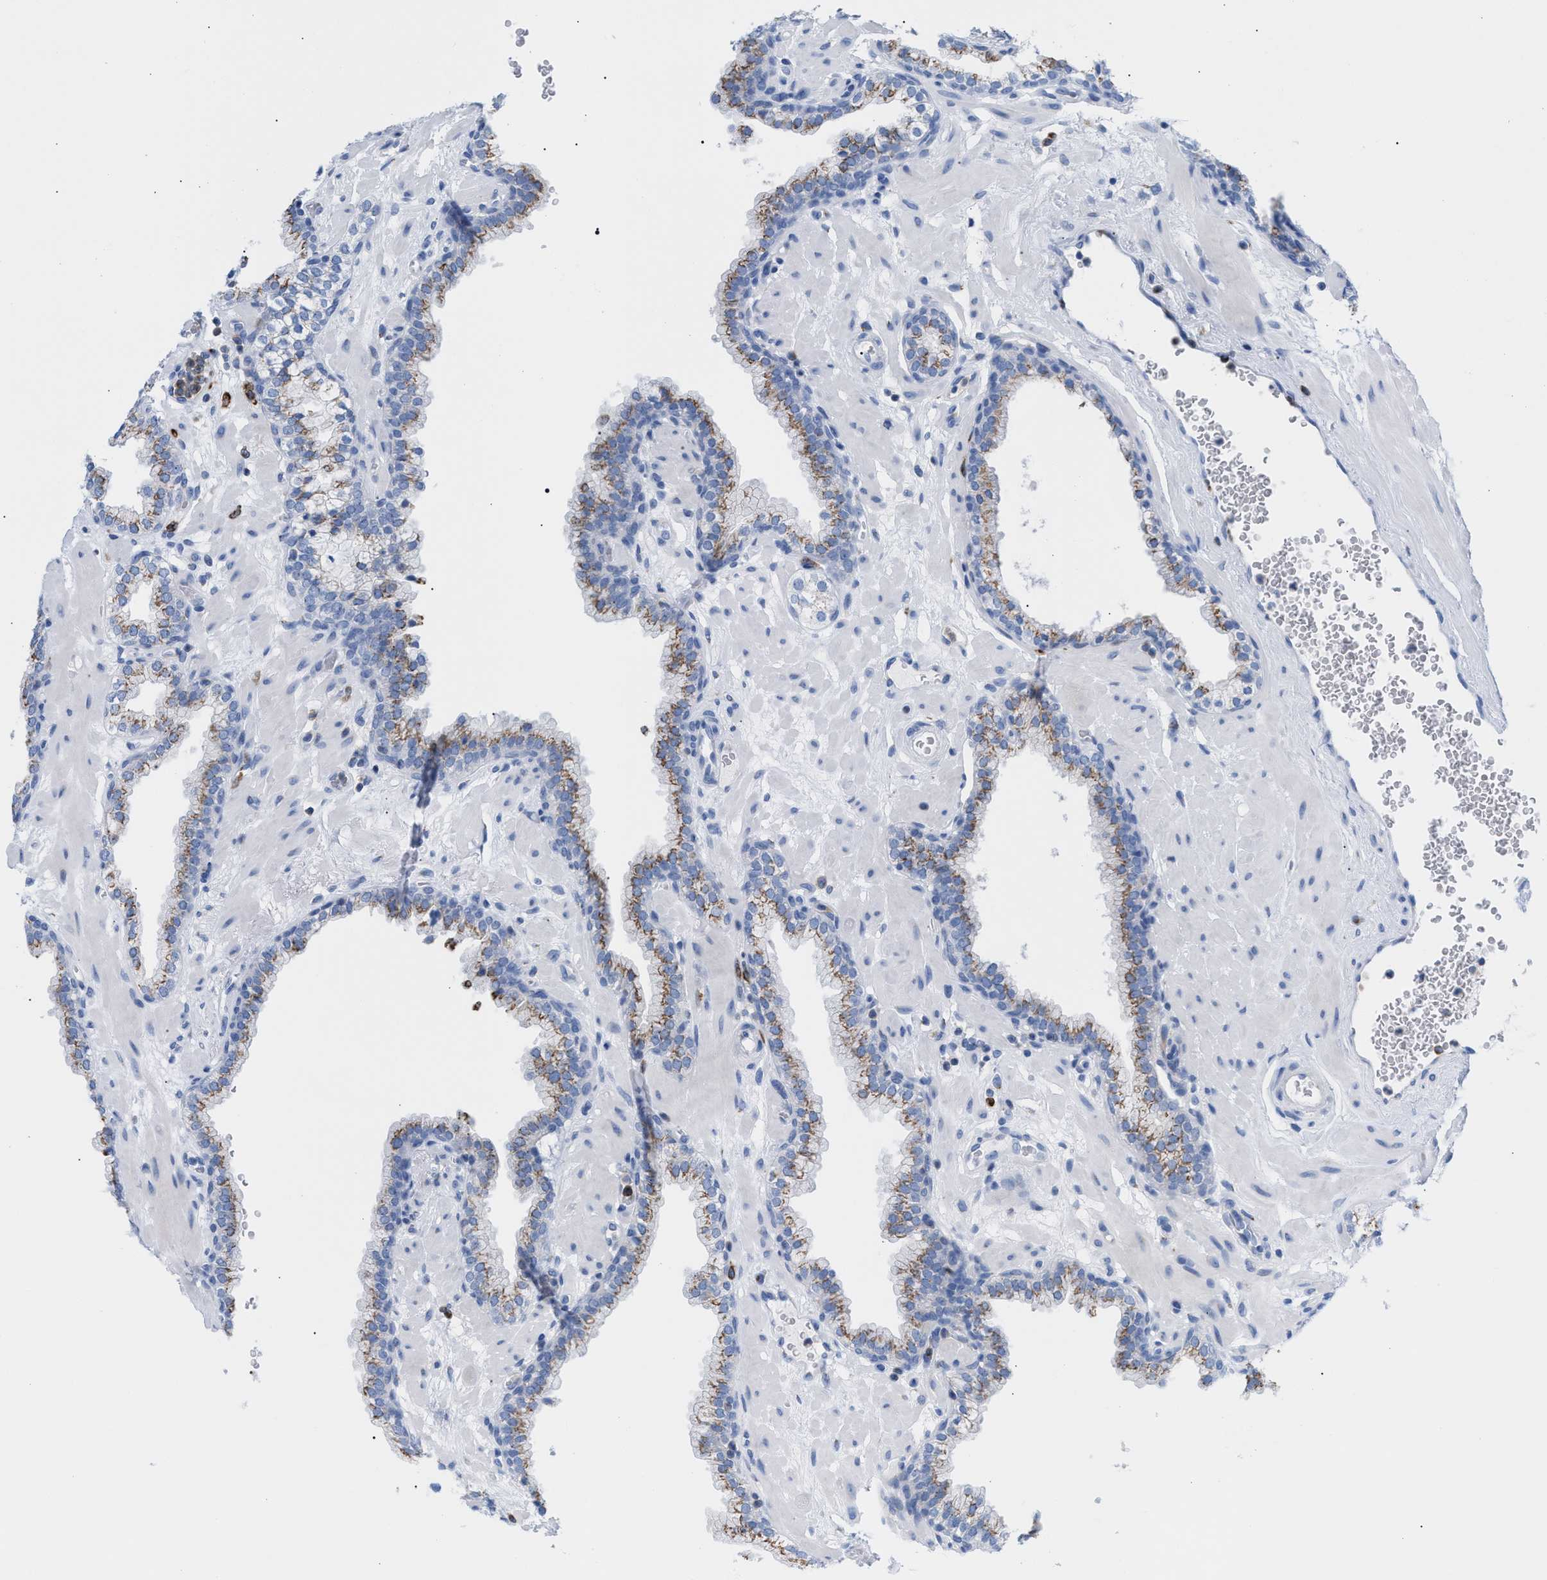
{"staining": {"intensity": "moderate", "quantity": "25%-75%", "location": "cytoplasmic/membranous"}, "tissue": "prostate", "cell_type": "Glandular cells", "image_type": "normal", "snomed": [{"axis": "morphology", "description": "Normal tissue, NOS"}, {"axis": "morphology", "description": "Urothelial carcinoma, Low grade"}, {"axis": "topography", "description": "Urinary bladder"}, {"axis": "topography", "description": "Prostate"}], "caption": "Immunohistochemical staining of normal human prostate reveals medium levels of moderate cytoplasmic/membranous positivity in about 25%-75% of glandular cells. Using DAB (3,3'-diaminobenzidine) (brown) and hematoxylin (blue) stains, captured at high magnification using brightfield microscopy.", "gene": "TACC3", "patient": {"sex": "male", "age": 60}}